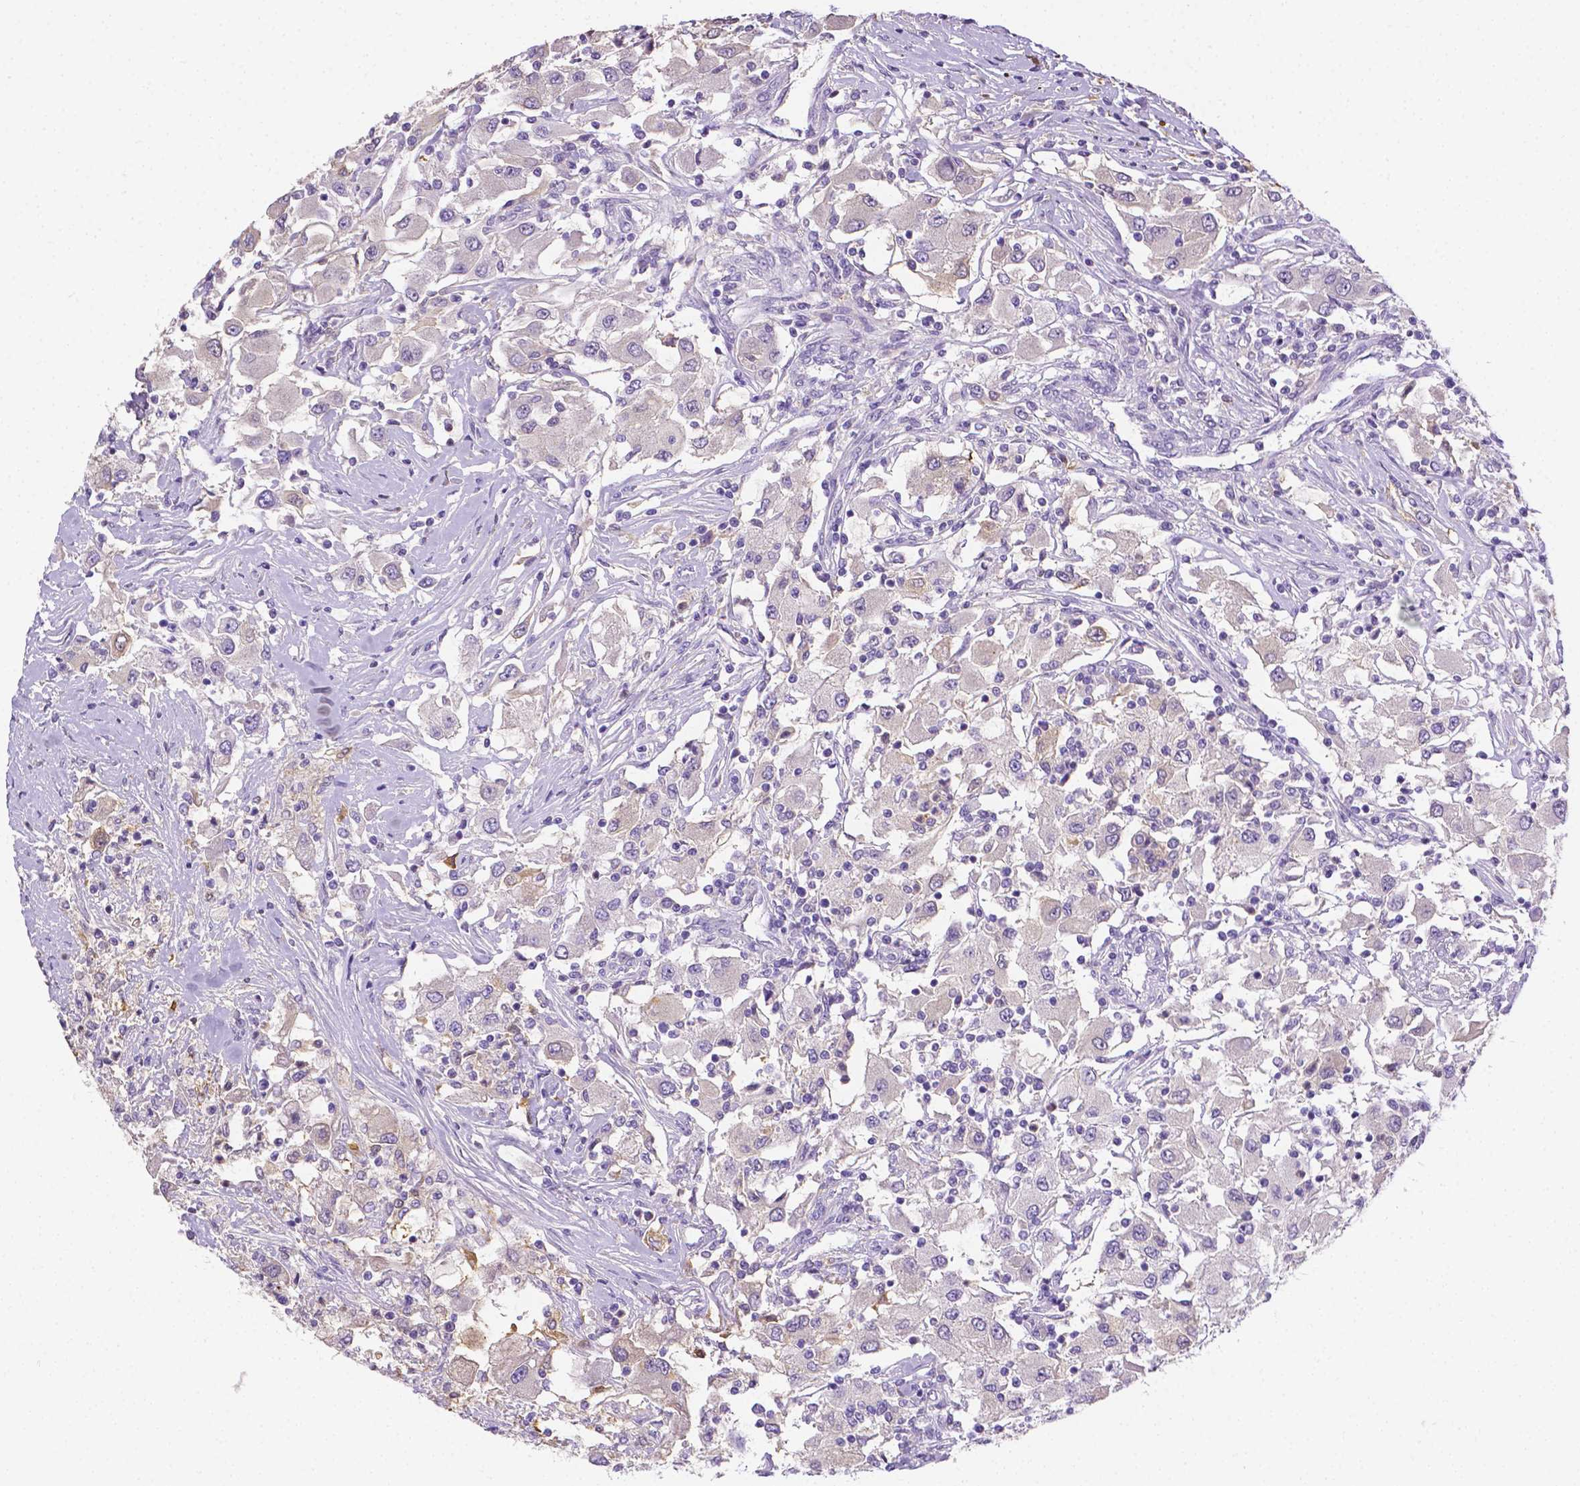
{"staining": {"intensity": "weak", "quantity": "<25%", "location": "cytoplasmic/membranous"}, "tissue": "renal cancer", "cell_type": "Tumor cells", "image_type": "cancer", "snomed": [{"axis": "morphology", "description": "Adenocarcinoma, NOS"}, {"axis": "topography", "description": "Kidney"}], "caption": "An immunohistochemistry image of renal cancer is shown. There is no staining in tumor cells of renal cancer.", "gene": "NXPH2", "patient": {"sex": "female", "age": 67}}